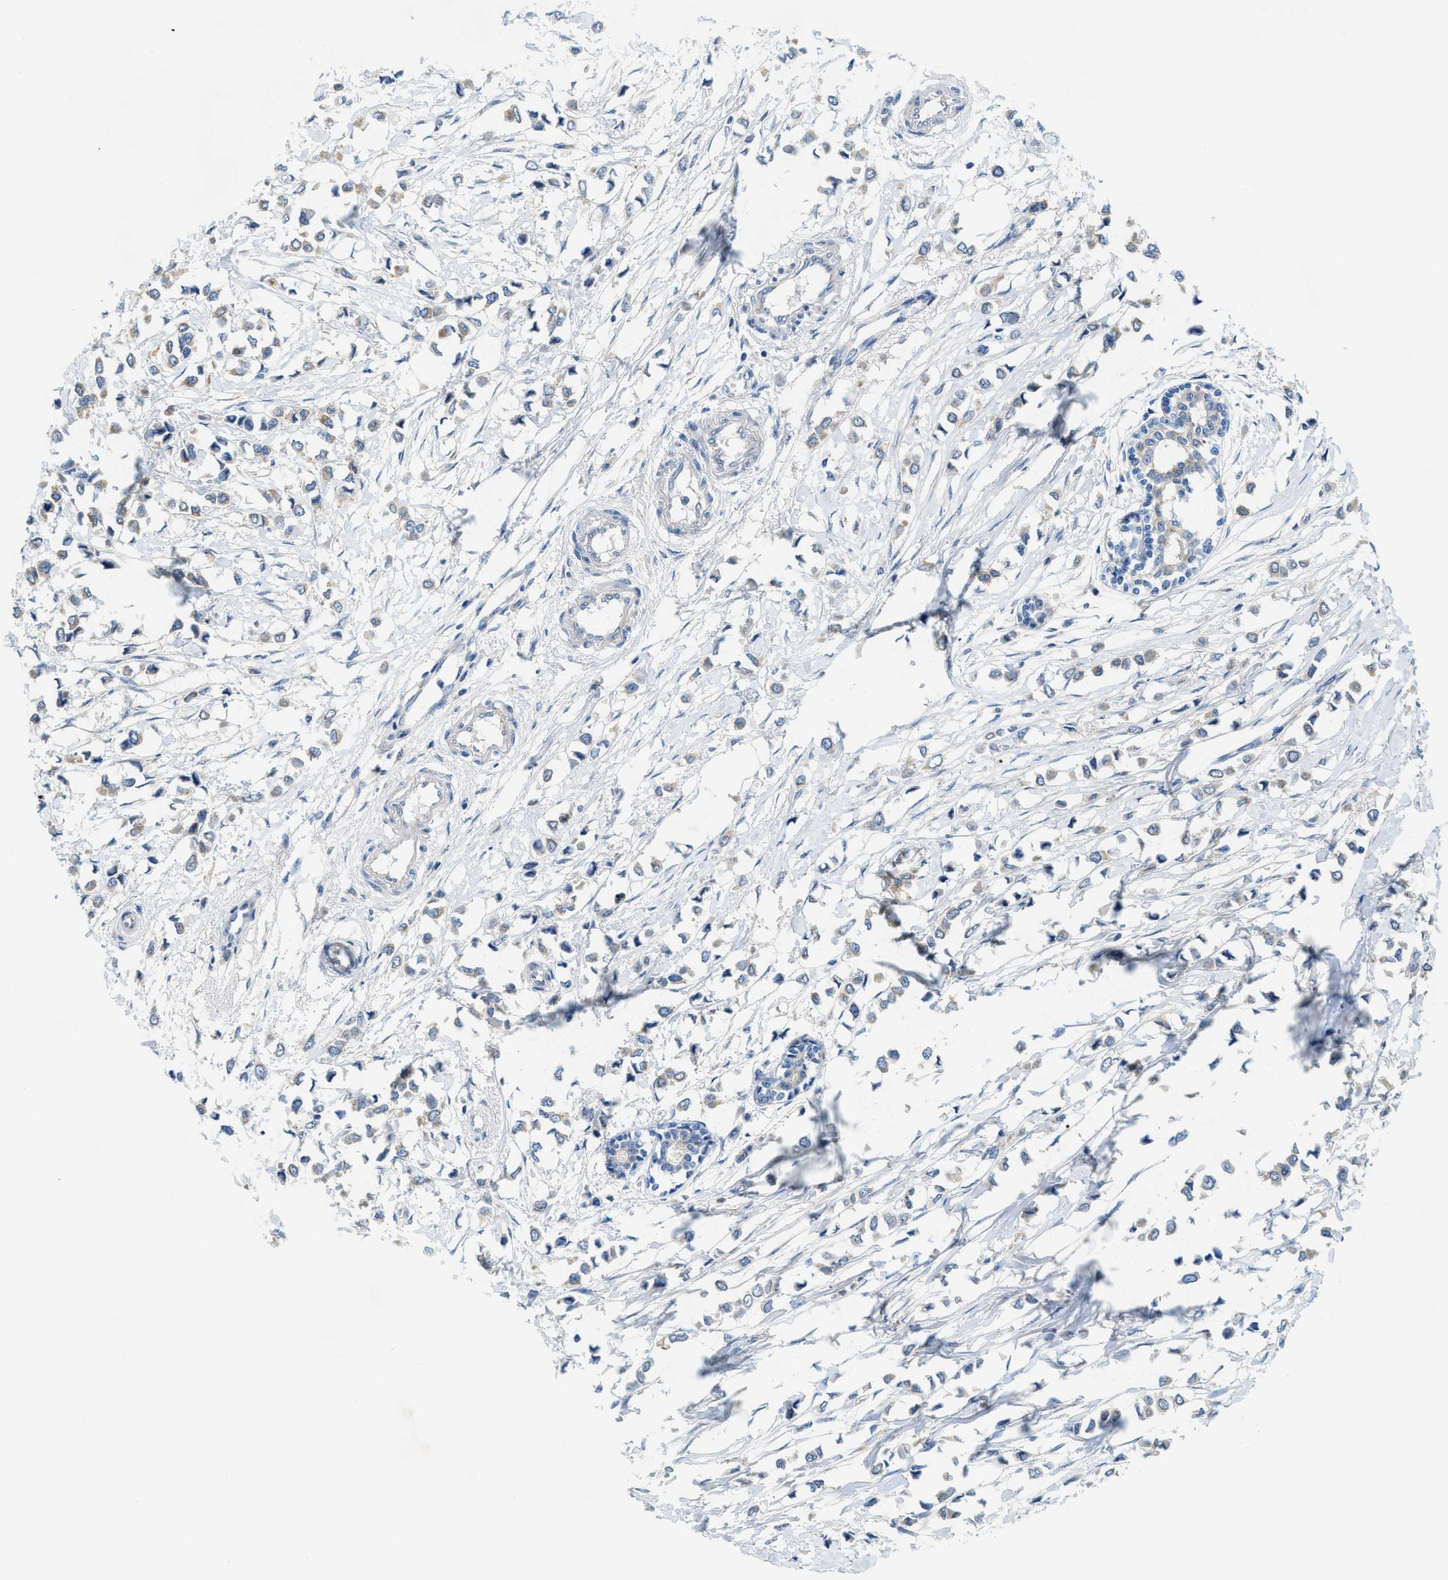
{"staining": {"intensity": "weak", "quantity": "<25%", "location": "cytoplasmic/membranous"}, "tissue": "breast cancer", "cell_type": "Tumor cells", "image_type": "cancer", "snomed": [{"axis": "morphology", "description": "Lobular carcinoma"}, {"axis": "topography", "description": "Breast"}], "caption": "This micrograph is of breast cancer stained with immunohistochemistry to label a protein in brown with the nuclei are counter-stained blue. There is no expression in tumor cells. (Stains: DAB (3,3'-diaminobenzidine) immunohistochemistry (IHC) with hematoxylin counter stain, Microscopy: brightfield microscopy at high magnification).", "gene": "RIPK2", "patient": {"sex": "female", "age": 51}}